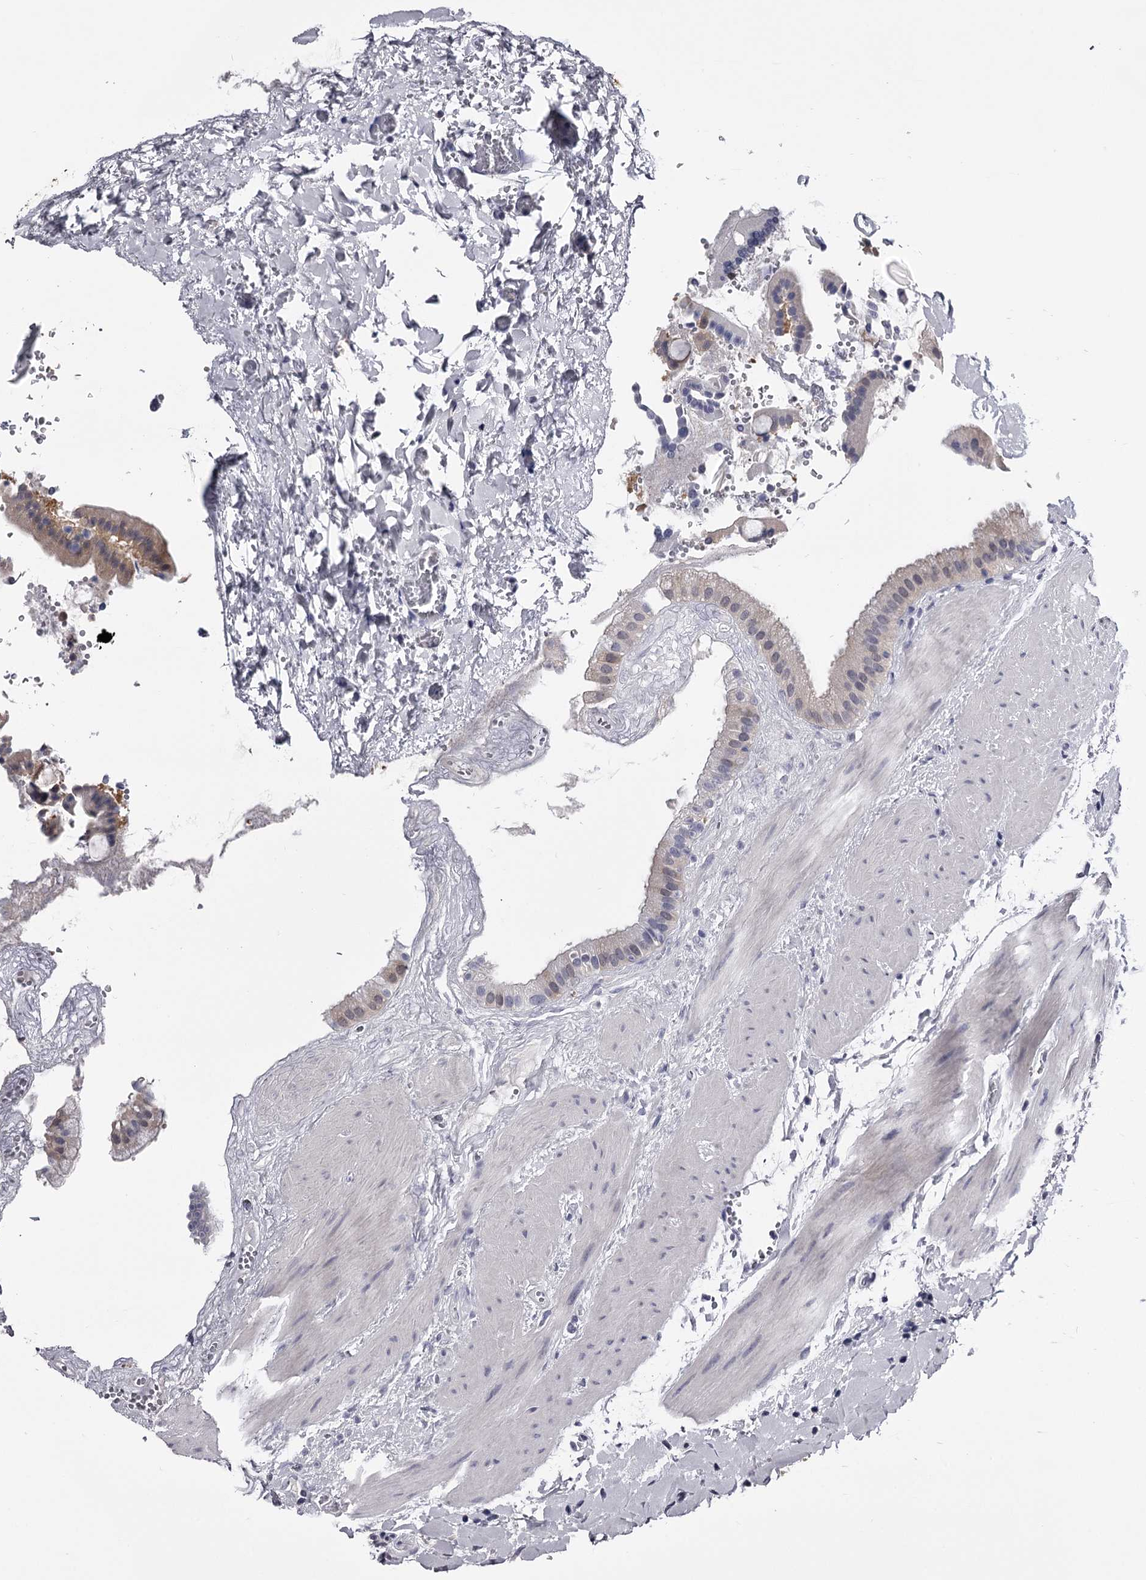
{"staining": {"intensity": "weak", "quantity": "<25%", "location": "cytoplasmic/membranous"}, "tissue": "gallbladder", "cell_type": "Glandular cells", "image_type": "normal", "snomed": [{"axis": "morphology", "description": "Normal tissue, NOS"}, {"axis": "topography", "description": "Gallbladder"}], "caption": "IHC histopathology image of benign gallbladder: gallbladder stained with DAB shows no significant protein expression in glandular cells. (Brightfield microscopy of DAB (3,3'-diaminobenzidine) IHC at high magnification).", "gene": "GSTO1", "patient": {"sex": "male", "age": 55}}